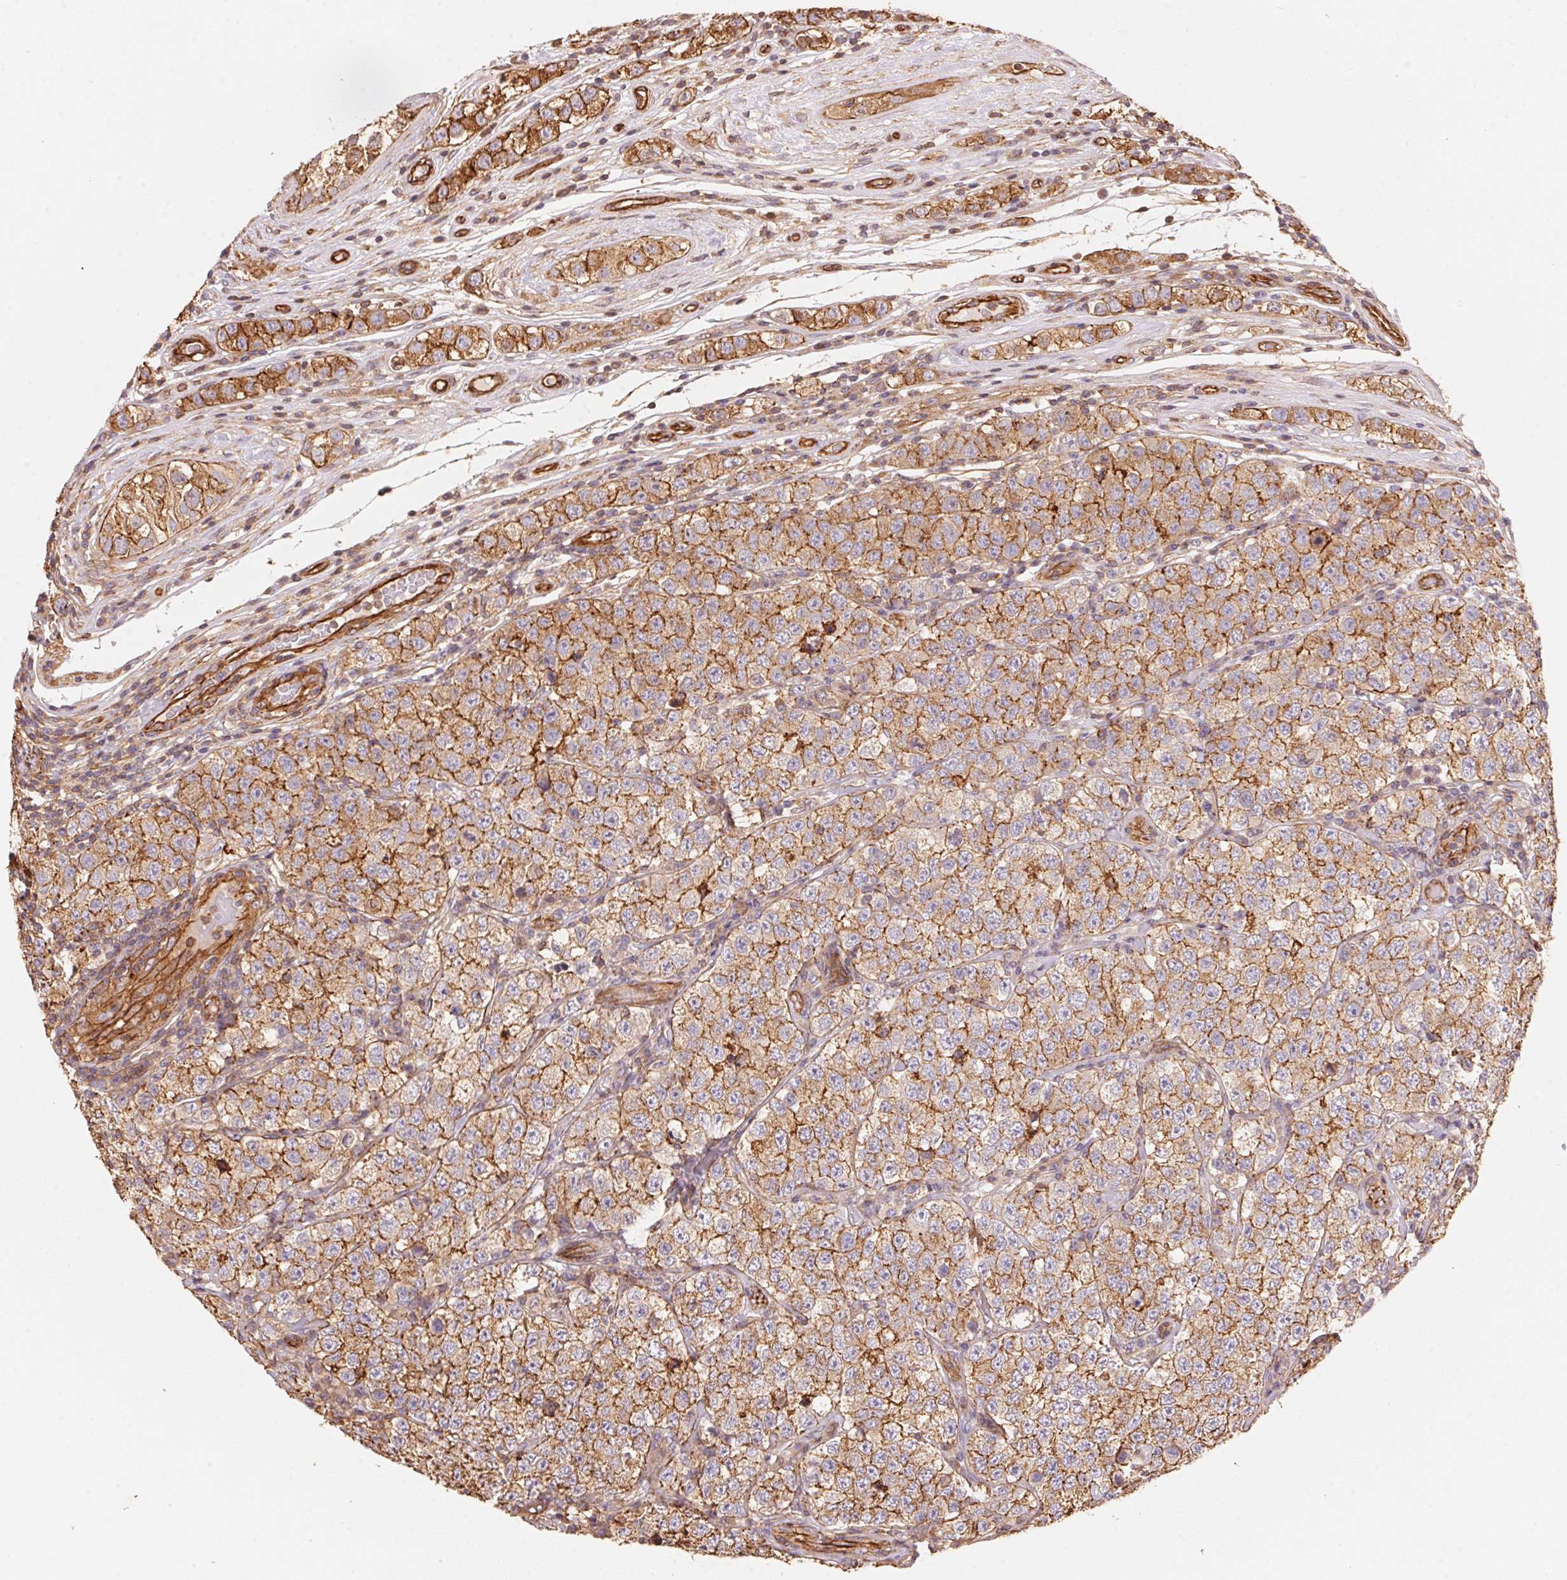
{"staining": {"intensity": "moderate", "quantity": ">75%", "location": "cytoplasmic/membranous"}, "tissue": "testis cancer", "cell_type": "Tumor cells", "image_type": "cancer", "snomed": [{"axis": "morphology", "description": "Seminoma, NOS"}, {"axis": "topography", "description": "Testis"}], "caption": "Testis seminoma stained for a protein (brown) exhibits moderate cytoplasmic/membranous positive positivity in approximately >75% of tumor cells.", "gene": "FRAS1", "patient": {"sex": "male", "age": 34}}